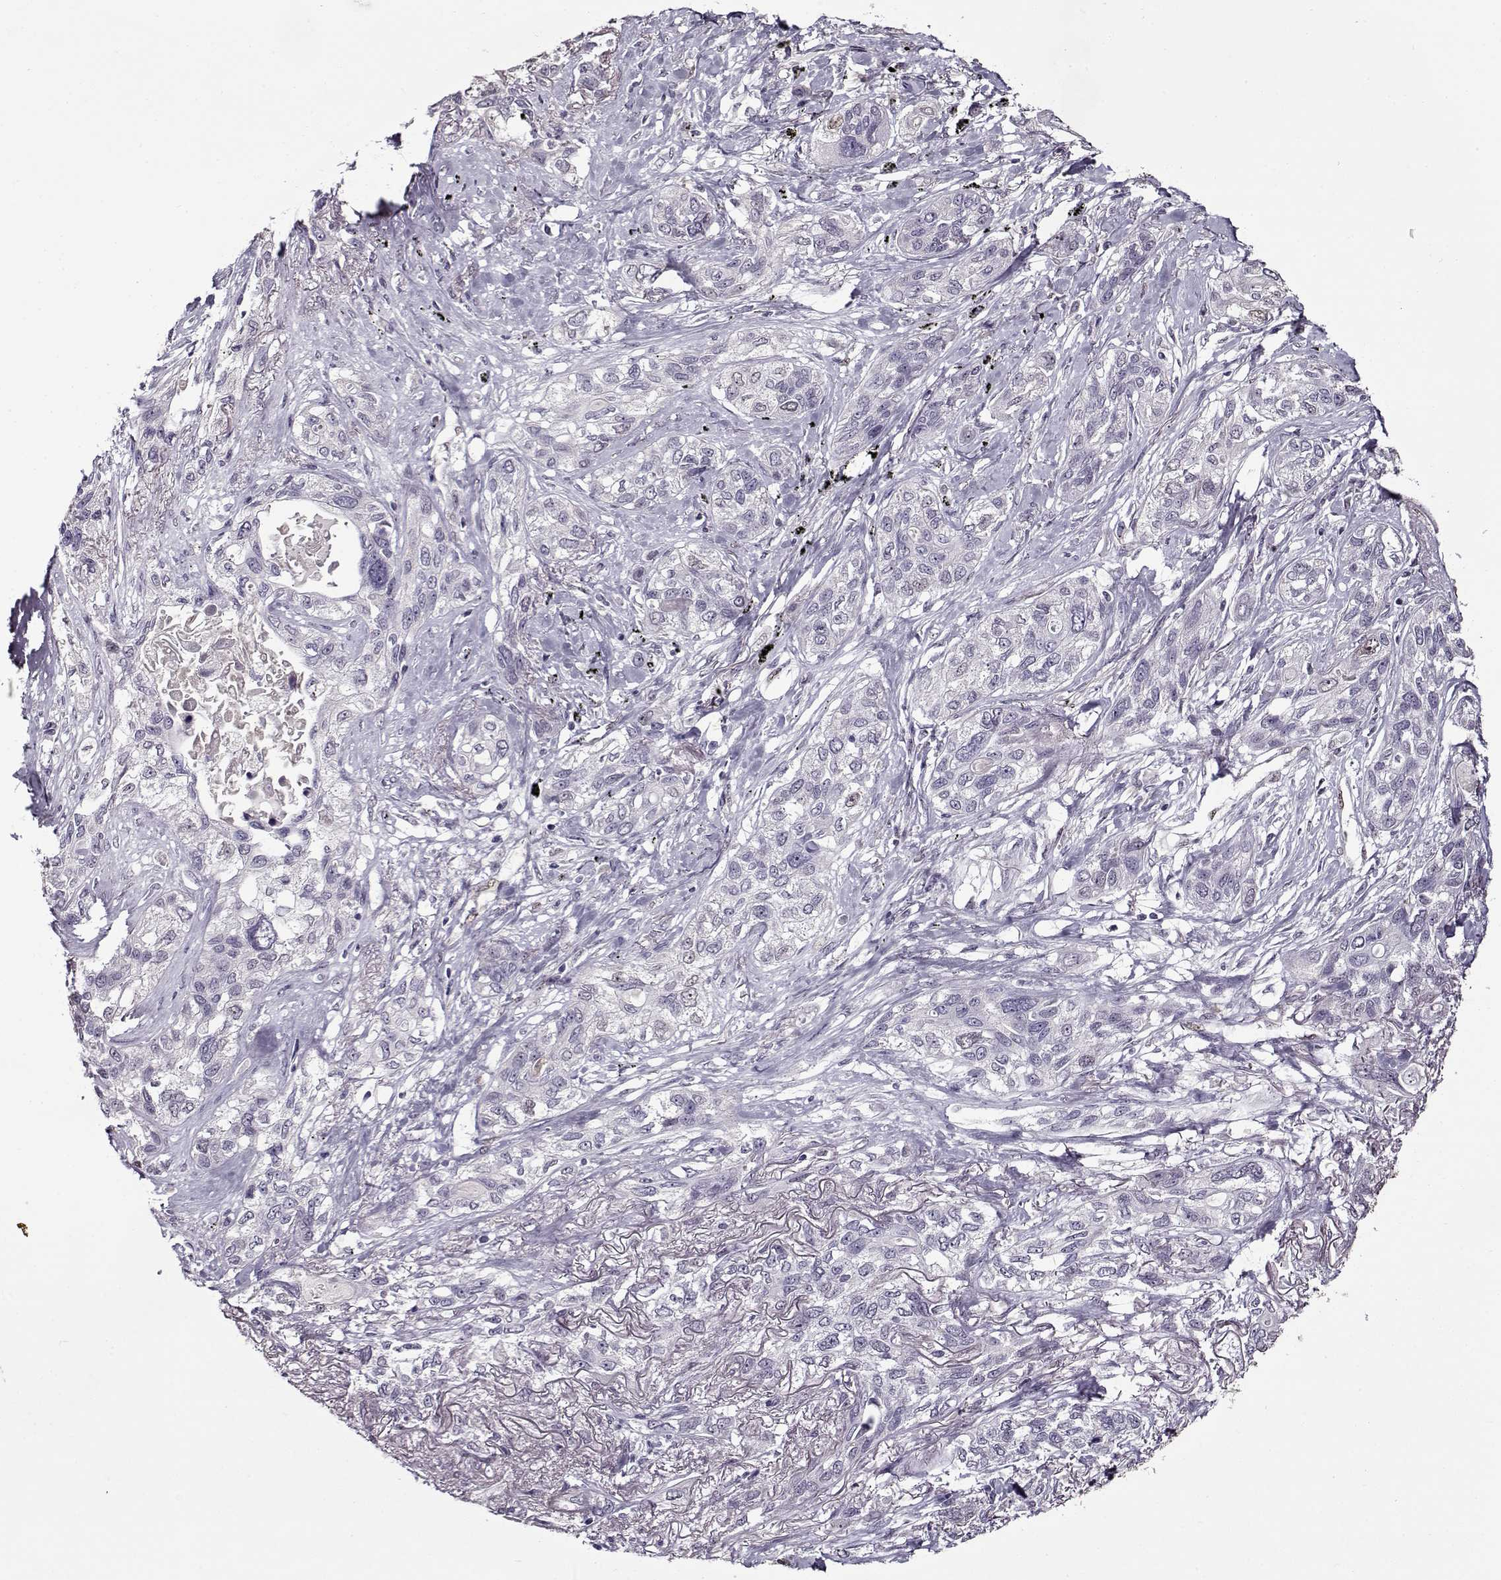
{"staining": {"intensity": "negative", "quantity": "none", "location": "none"}, "tissue": "lung cancer", "cell_type": "Tumor cells", "image_type": "cancer", "snomed": [{"axis": "morphology", "description": "Squamous cell carcinoma, NOS"}, {"axis": "topography", "description": "Lung"}], "caption": "Squamous cell carcinoma (lung) was stained to show a protein in brown. There is no significant staining in tumor cells. (Stains: DAB (3,3'-diaminobenzidine) IHC with hematoxylin counter stain, Microscopy: brightfield microscopy at high magnification).", "gene": "PRMT8", "patient": {"sex": "female", "age": 70}}